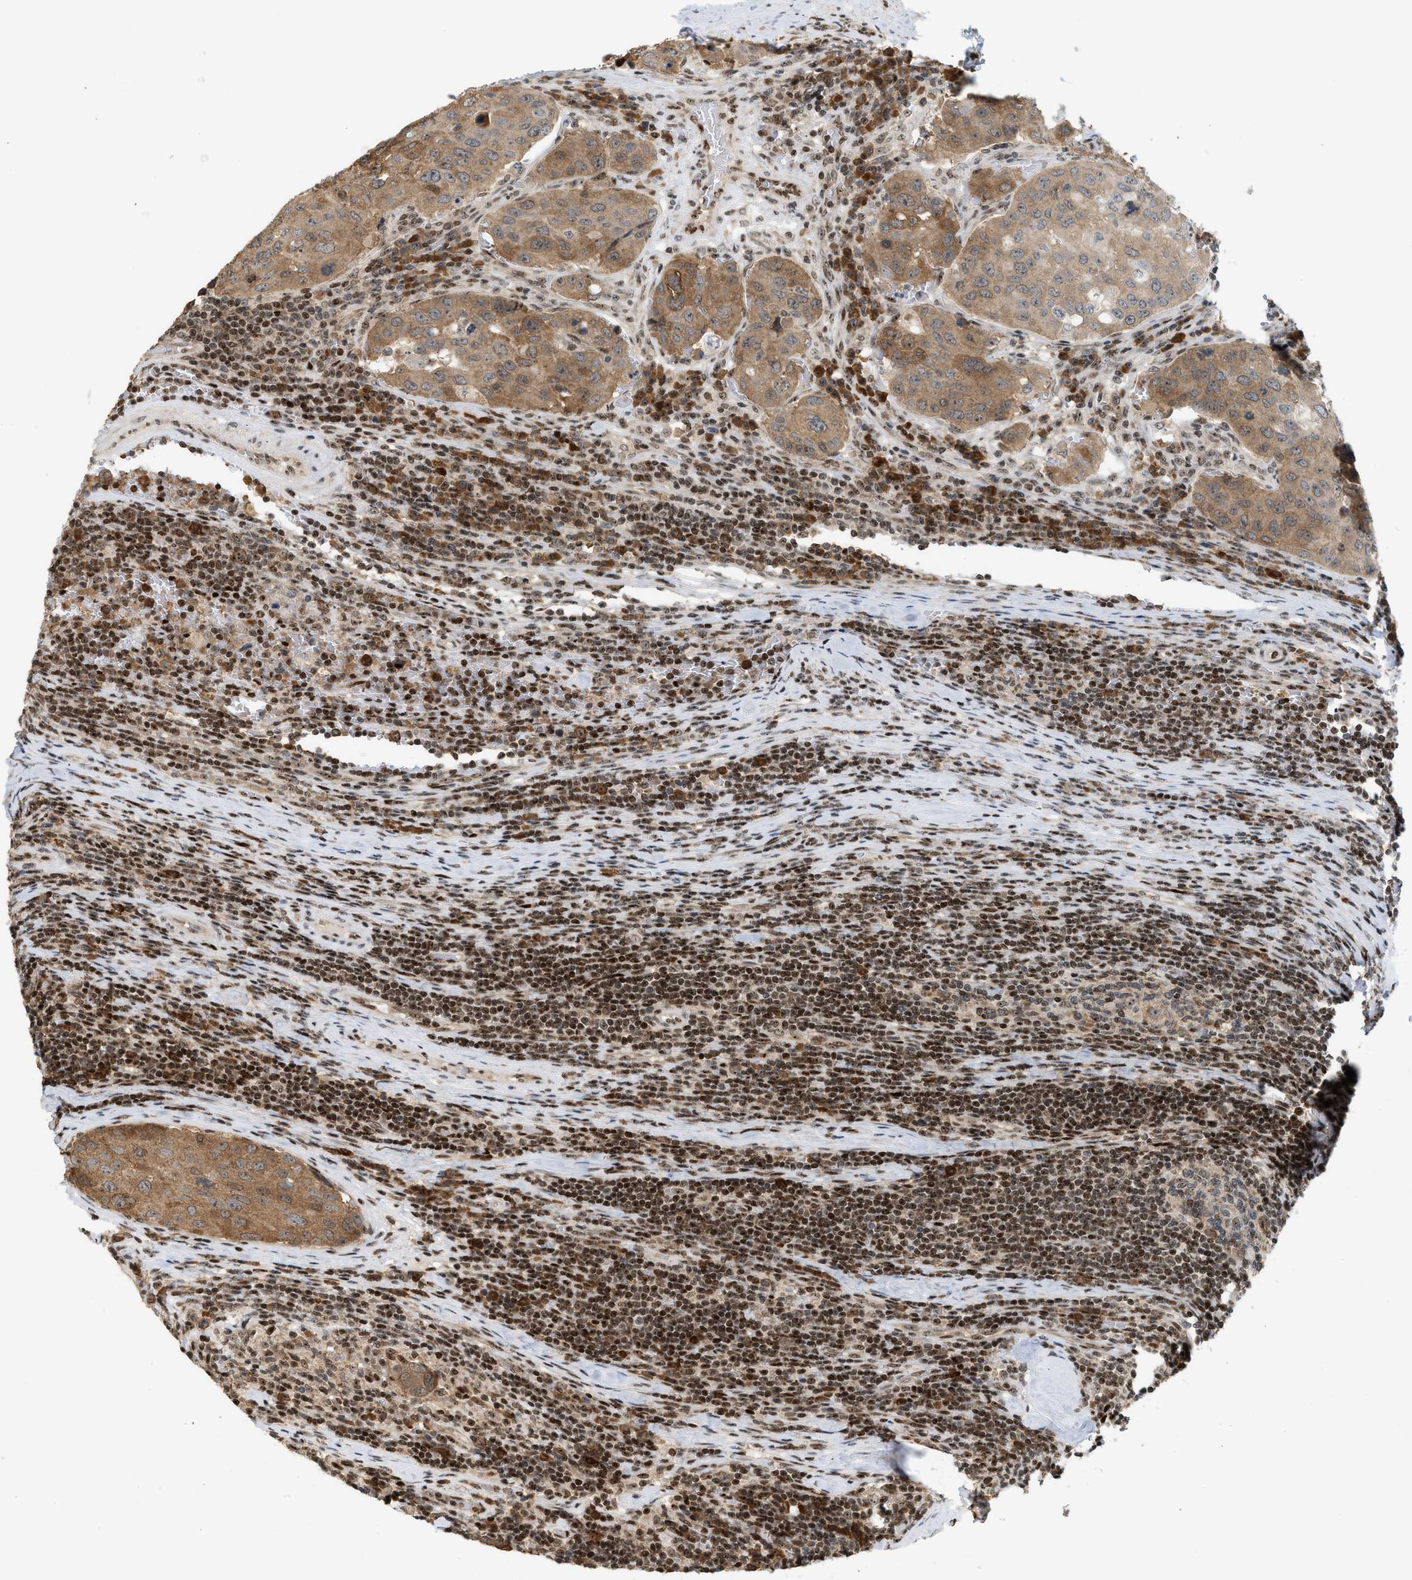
{"staining": {"intensity": "moderate", "quantity": "25%-75%", "location": "cytoplasmic/membranous"}, "tissue": "urothelial cancer", "cell_type": "Tumor cells", "image_type": "cancer", "snomed": [{"axis": "morphology", "description": "Urothelial carcinoma, High grade"}, {"axis": "topography", "description": "Lymph node"}, {"axis": "topography", "description": "Urinary bladder"}], "caption": "A brown stain highlights moderate cytoplasmic/membranous staining of a protein in human urothelial cancer tumor cells.", "gene": "ZNF22", "patient": {"sex": "male", "age": 51}}